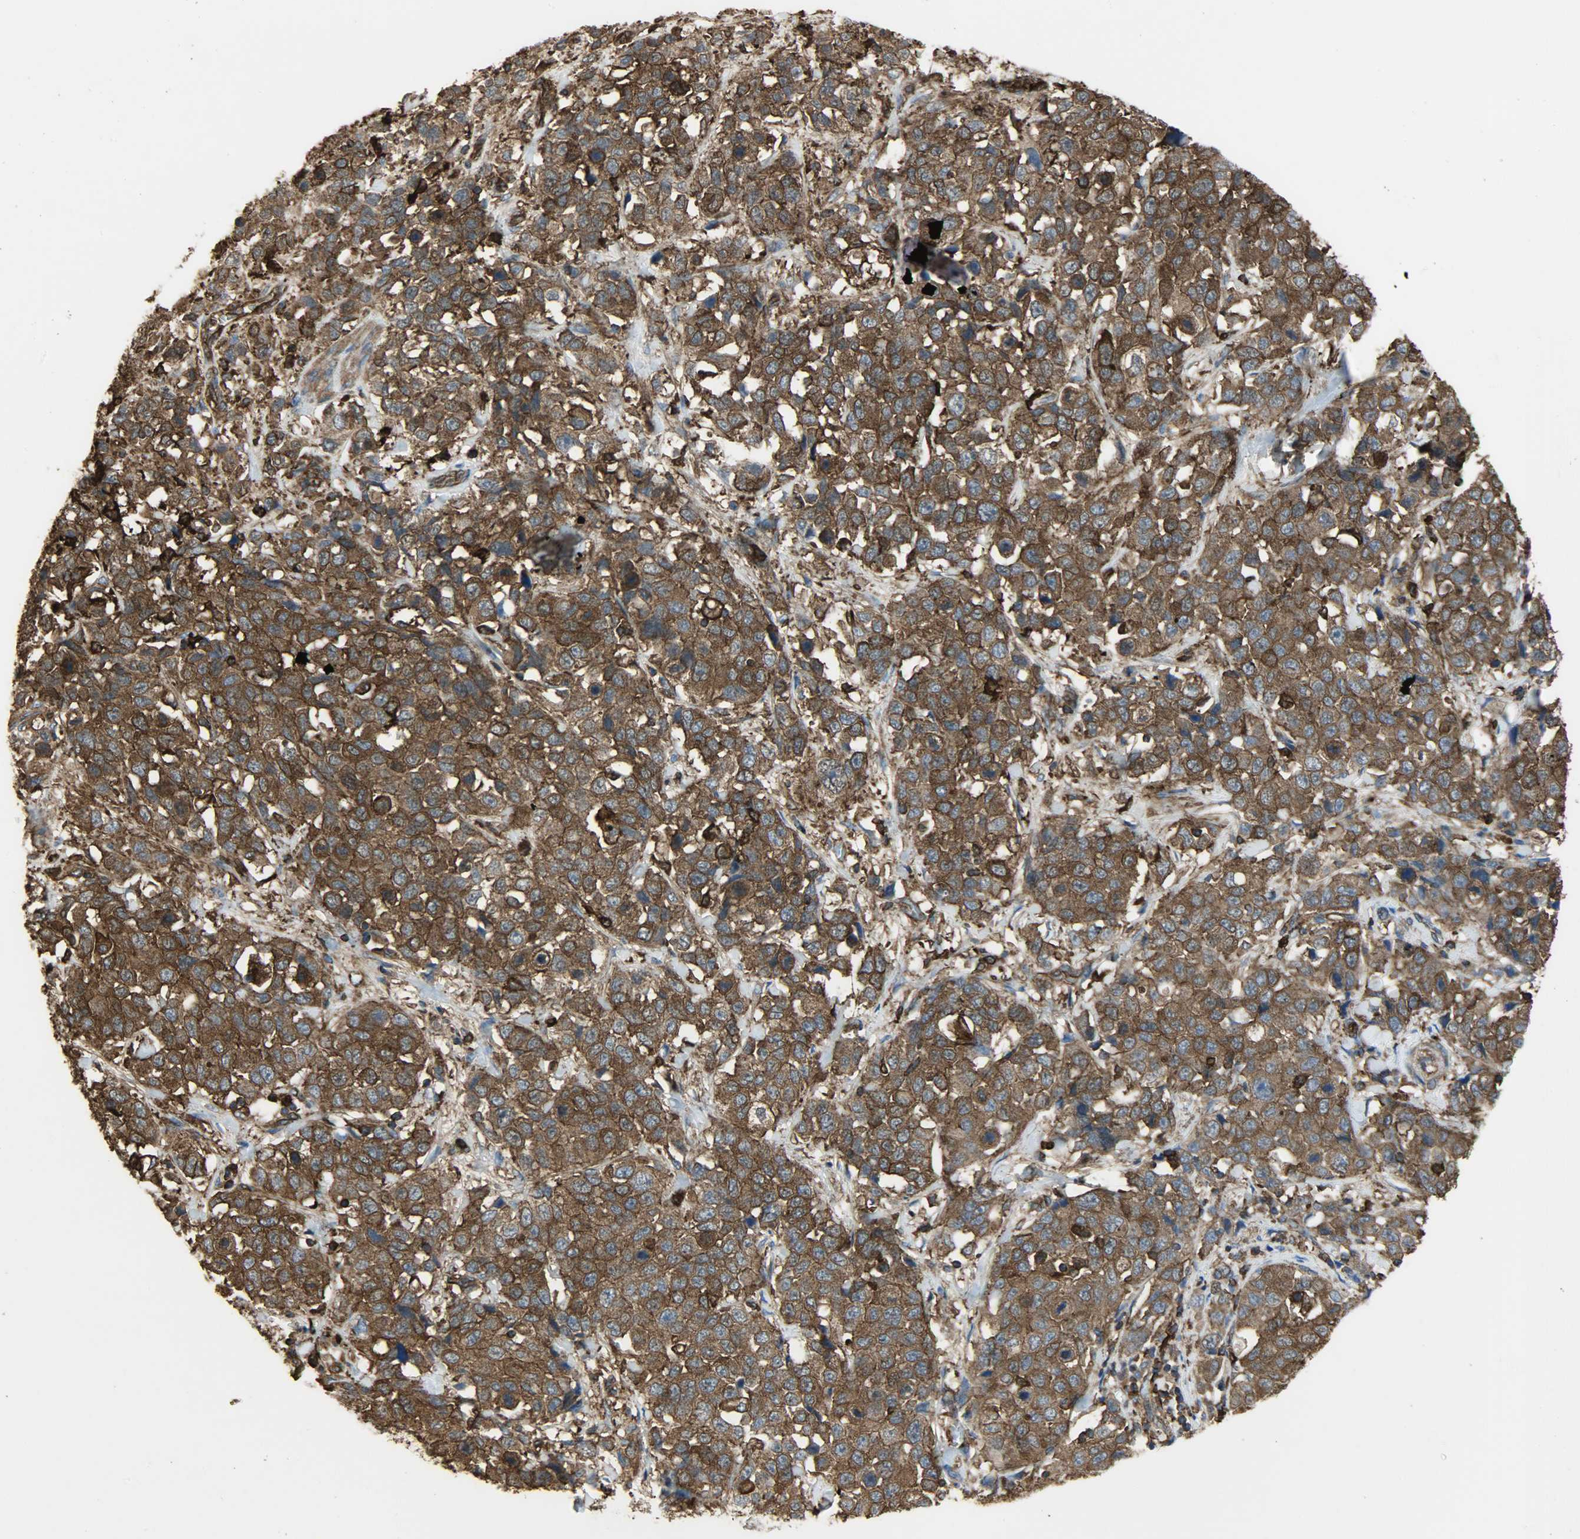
{"staining": {"intensity": "strong", "quantity": ">75%", "location": "cytoplasmic/membranous"}, "tissue": "stomach cancer", "cell_type": "Tumor cells", "image_type": "cancer", "snomed": [{"axis": "morphology", "description": "Normal tissue, NOS"}, {"axis": "morphology", "description": "Adenocarcinoma, NOS"}, {"axis": "topography", "description": "Stomach"}], "caption": "Stomach adenocarcinoma tissue exhibits strong cytoplasmic/membranous expression in about >75% of tumor cells, visualized by immunohistochemistry.", "gene": "VASP", "patient": {"sex": "male", "age": 48}}